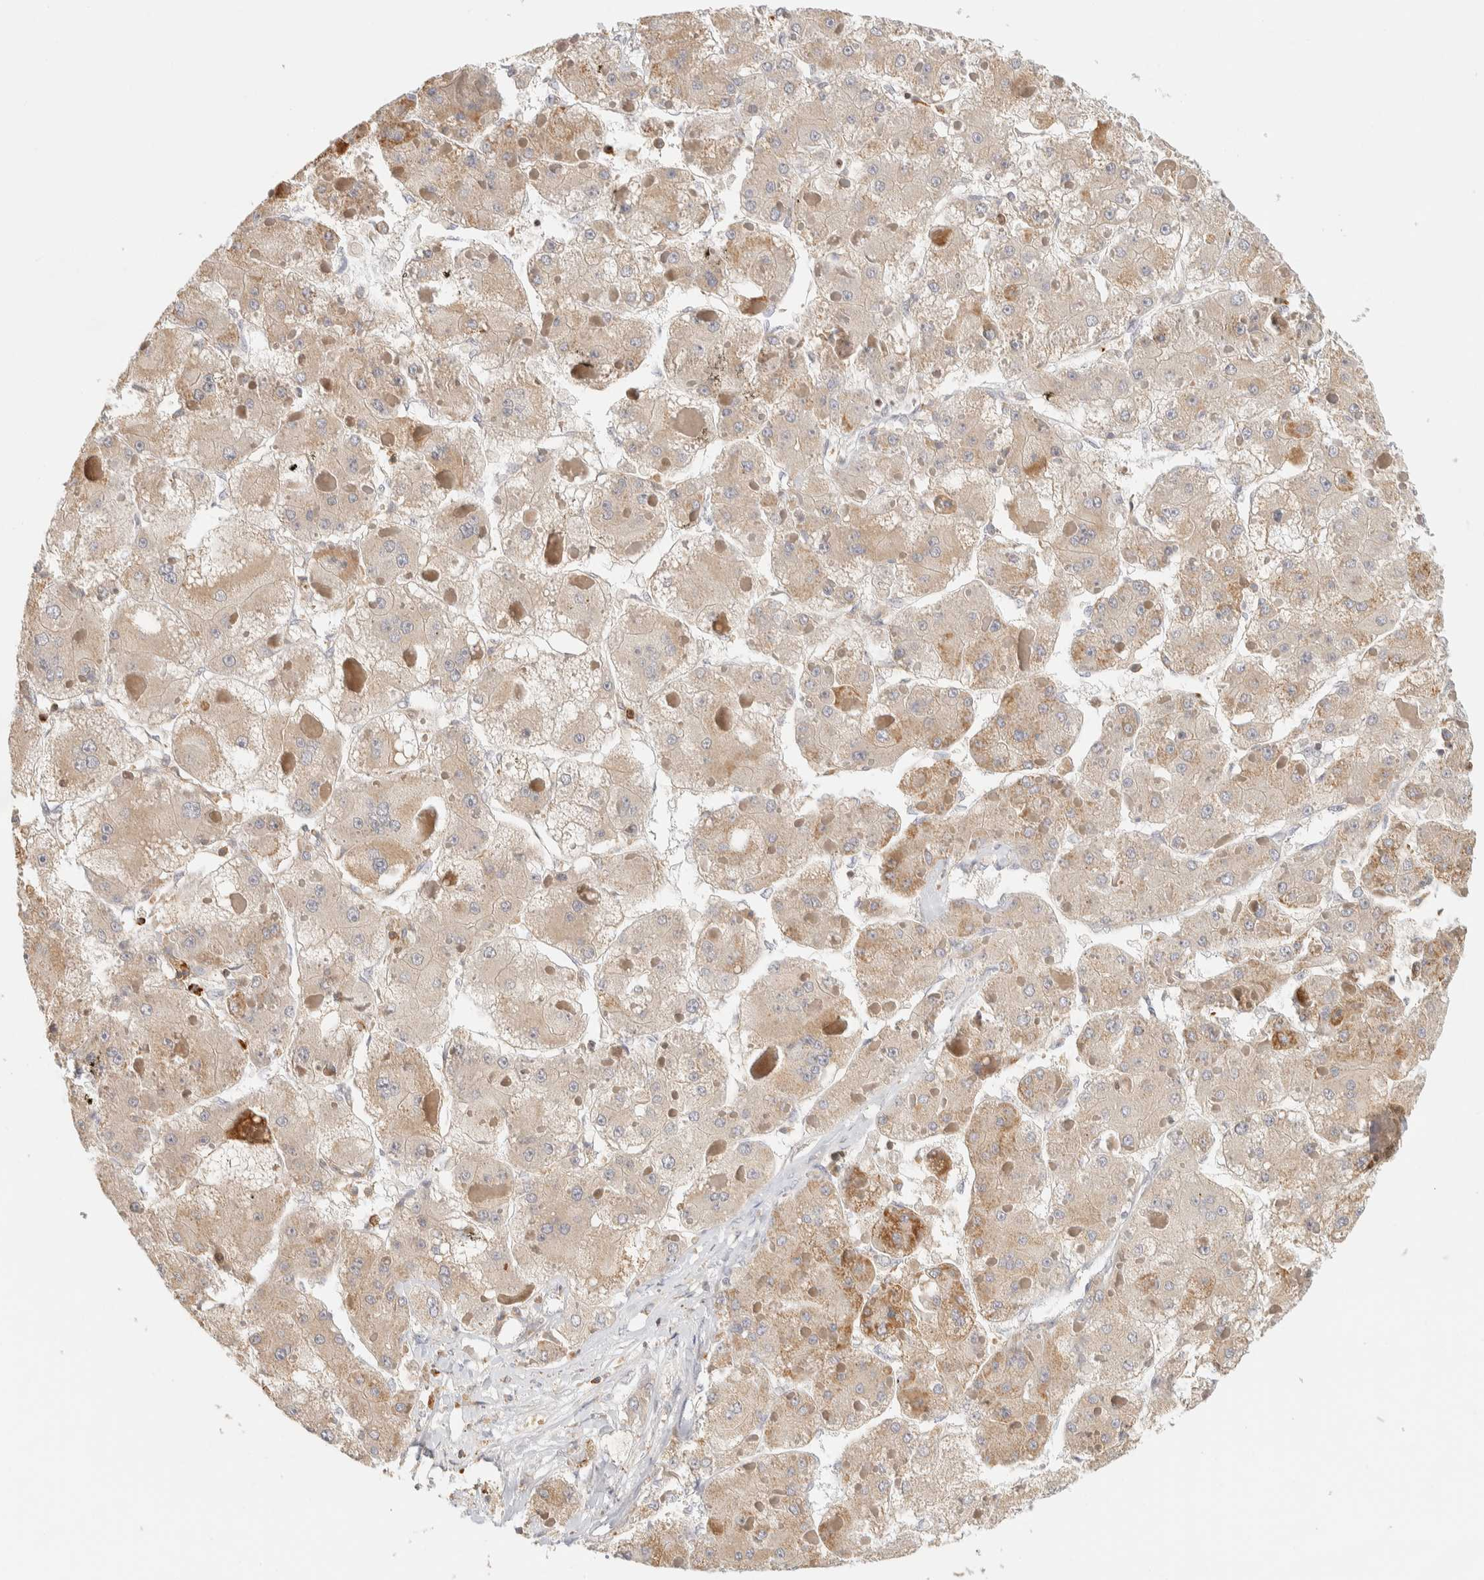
{"staining": {"intensity": "weak", "quantity": "25%-75%", "location": "cytoplasmic/membranous"}, "tissue": "liver cancer", "cell_type": "Tumor cells", "image_type": "cancer", "snomed": [{"axis": "morphology", "description": "Carcinoma, Hepatocellular, NOS"}, {"axis": "topography", "description": "Liver"}], "caption": "Brown immunohistochemical staining in liver cancer demonstrates weak cytoplasmic/membranous expression in approximately 25%-75% of tumor cells.", "gene": "RUNDC1", "patient": {"sex": "female", "age": 73}}